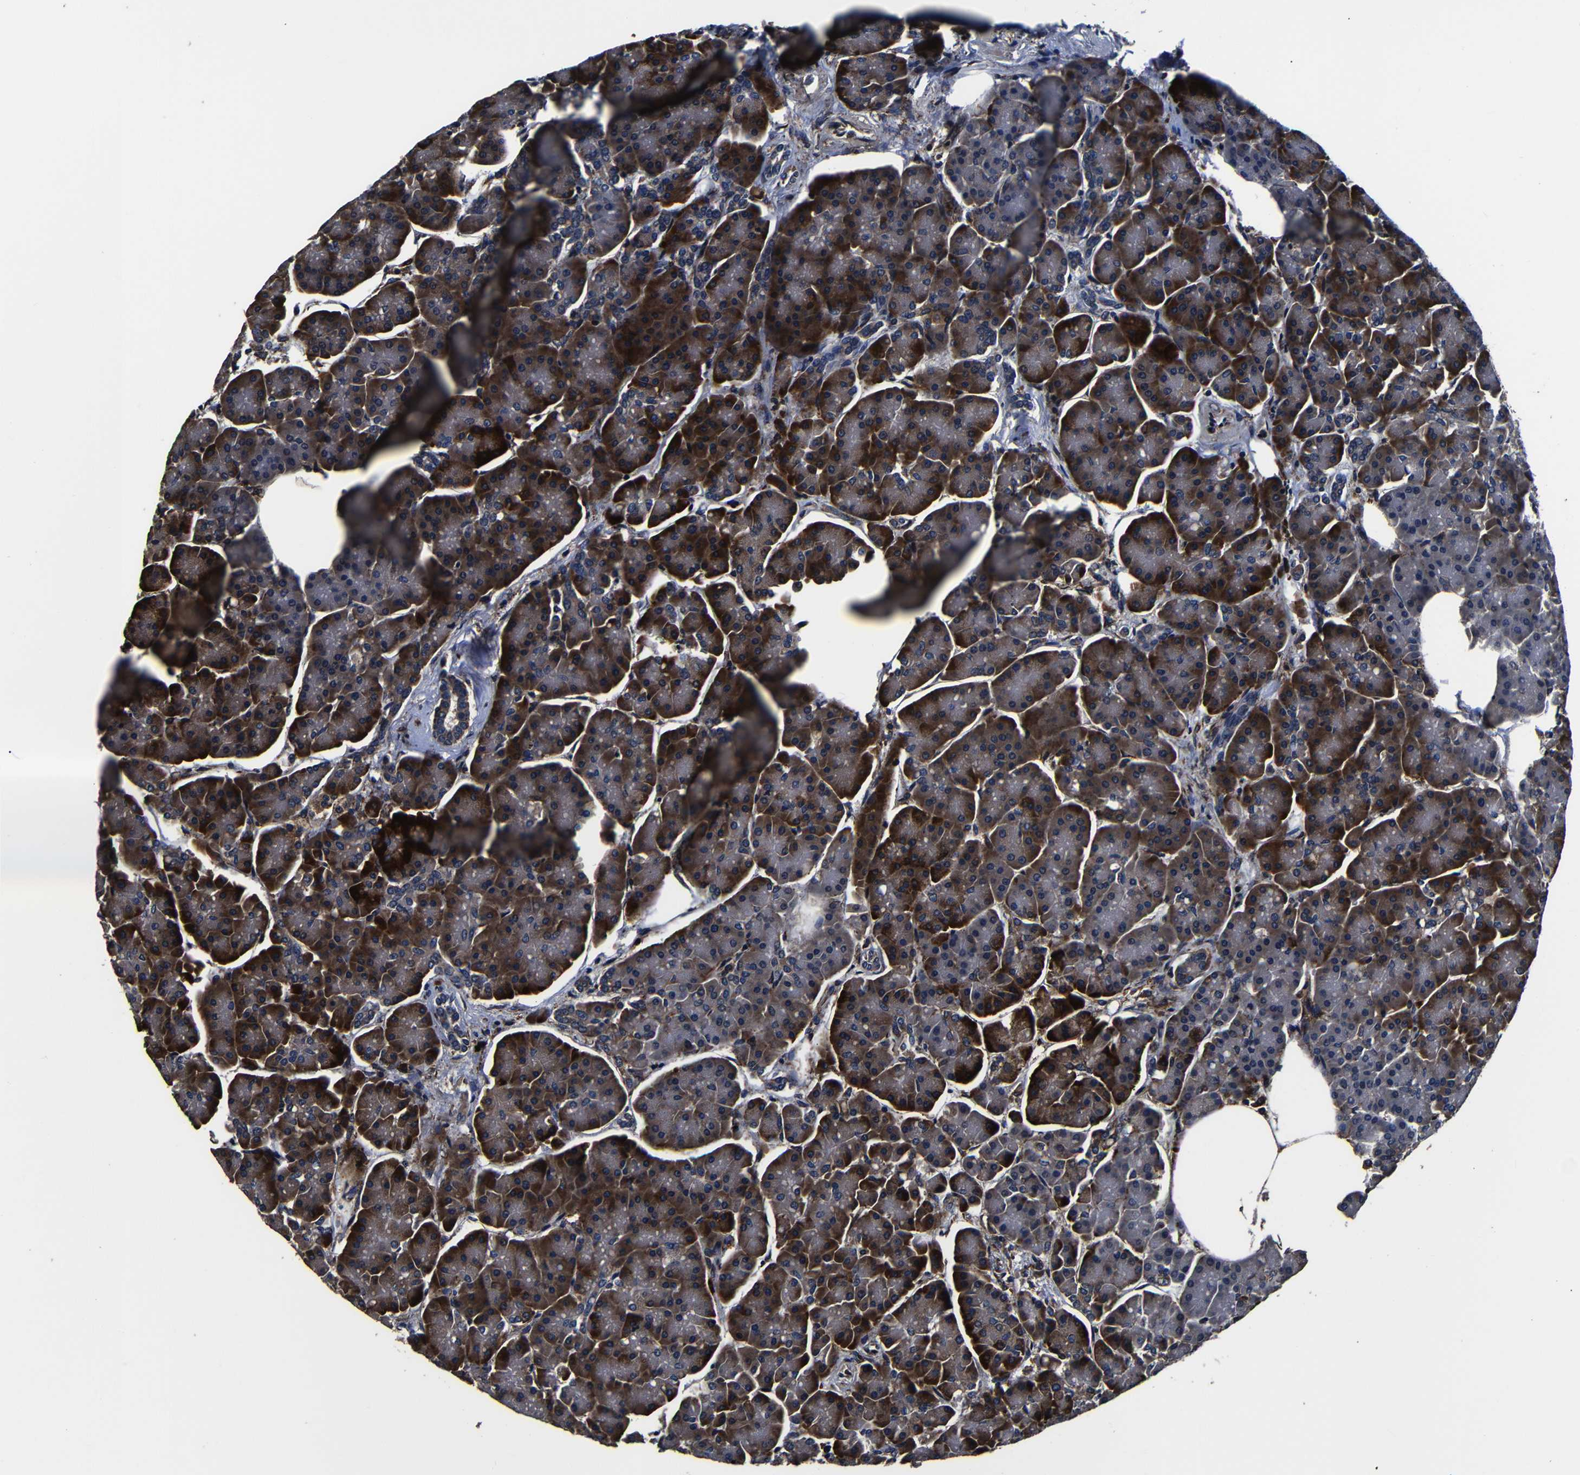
{"staining": {"intensity": "strong", "quantity": ">75%", "location": "cytoplasmic/membranous"}, "tissue": "pancreas", "cell_type": "Exocrine glandular cells", "image_type": "normal", "snomed": [{"axis": "morphology", "description": "Normal tissue, NOS"}, {"axis": "topography", "description": "Pancreas"}], "caption": "This micrograph shows immunohistochemistry staining of unremarkable human pancreas, with high strong cytoplasmic/membranous staining in about >75% of exocrine glandular cells.", "gene": "SCN9A", "patient": {"sex": "female", "age": 70}}